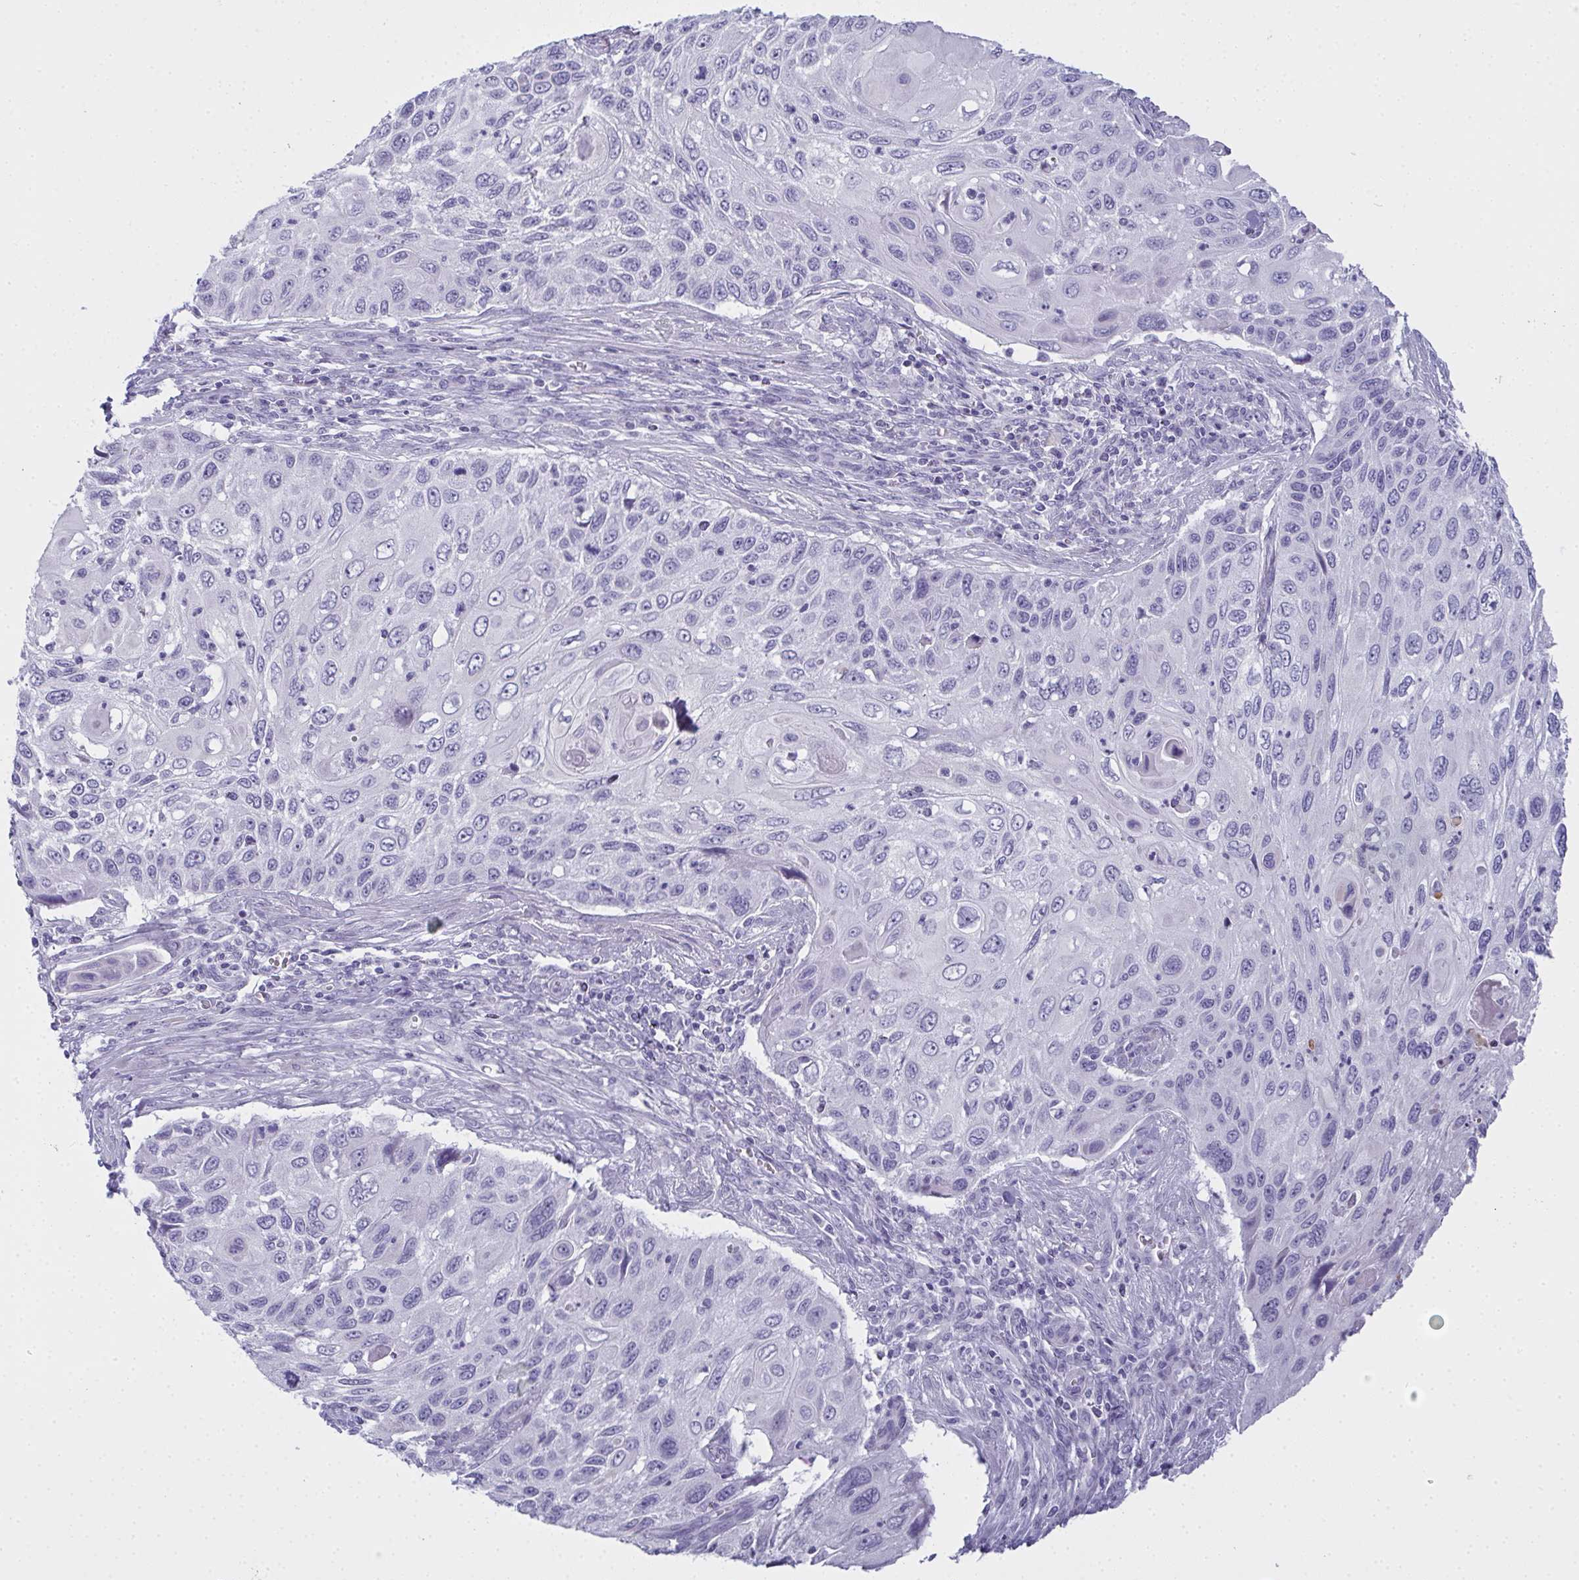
{"staining": {"intensity": "negative", "quantity": "none", "location": "none"}, "tissue": "cervical cancer", "cell_type": "Tumor cells", "image_type": "cancer", "snomed": [{"axis": "morphology", "description": "Squamous cell carcinoma, NOS"}, {"axis": "topography", "description": "Cervix"}], "caption": "Human cervical cancer stained for a protein using immunohistochemistry reveals no staining in tumor cells.", "gene": "SLC36A2", "patient": {"sex": "female", "age": 70}}